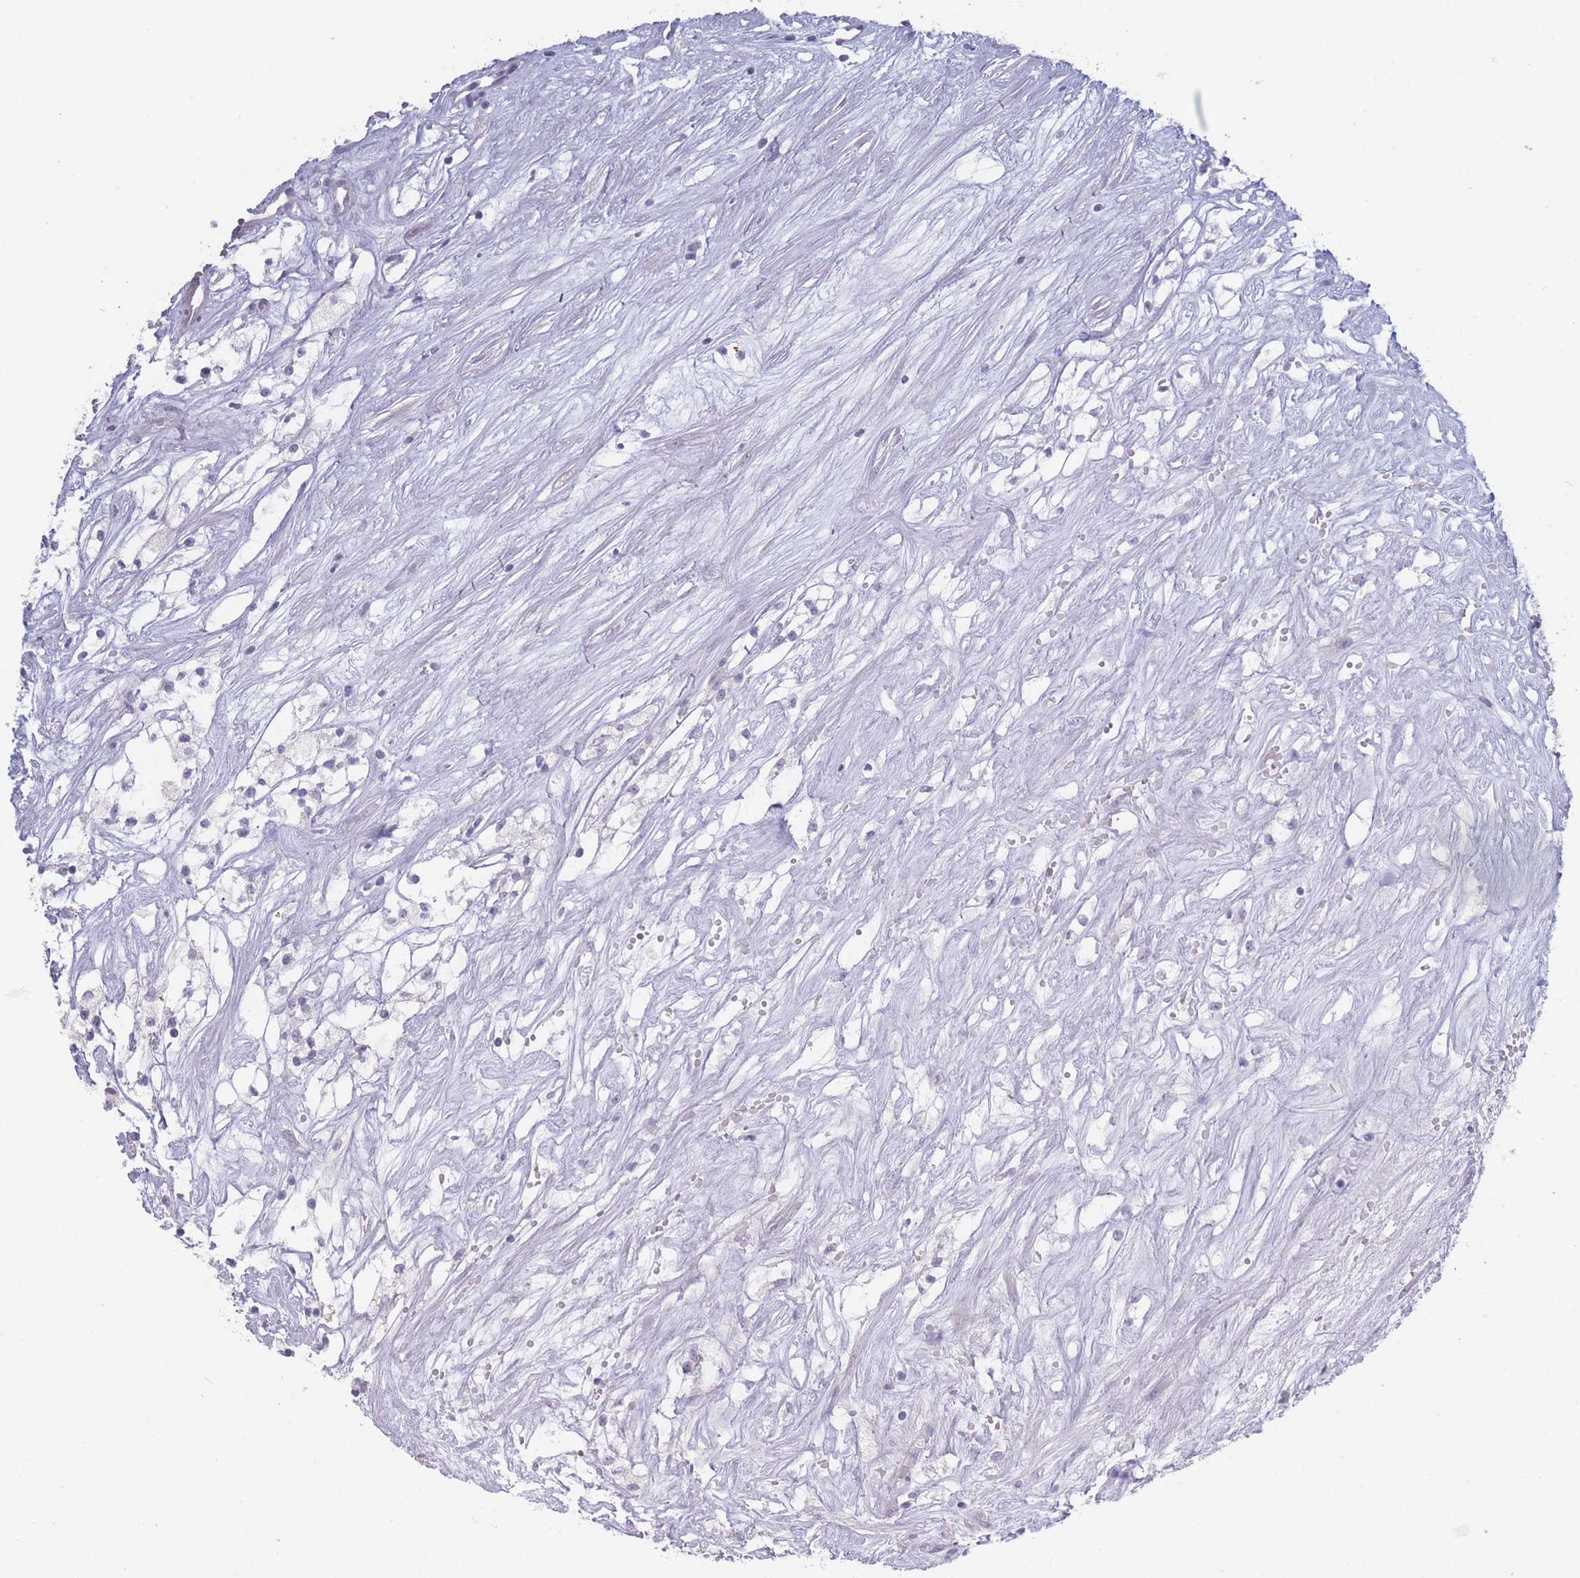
{"staining": {"intensity": "negative", "quantity": "none", "location": "none"}, "tissue": "renal cancer", "cell_type": "Tumor cells", "image_type": "cancer", "snomed": [{"axis": "morphology", "description": "Adenocarcinoma, NOS"}, {"axis": "topography", "description": "Kidney"}], "caption": "The micrograph exhibits no staining of tumor cells in renal cancer.", "gene": "ROS1", "patient": {"sex": "male", "age": 59}}